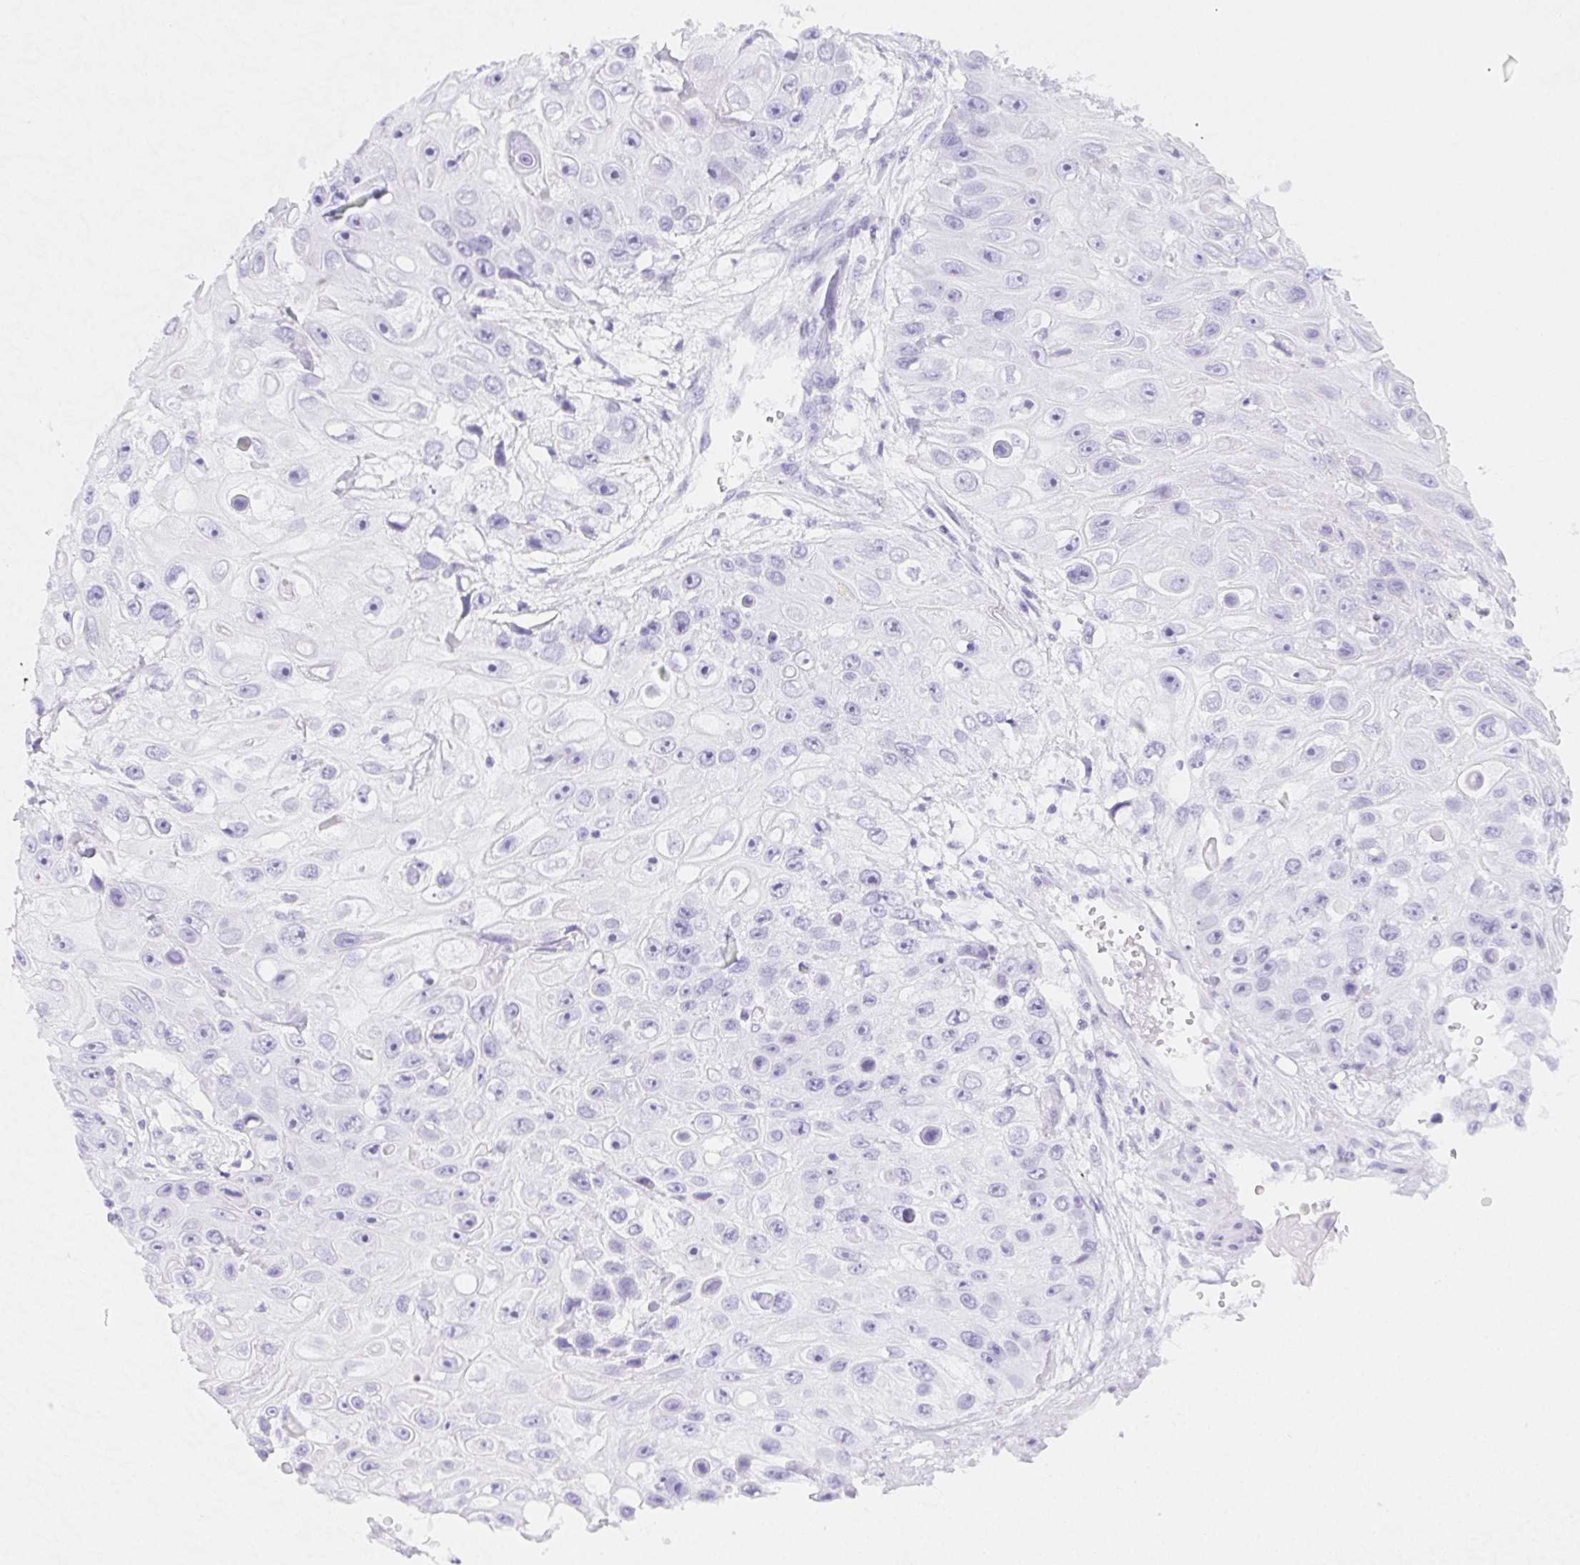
{"staining": {"intensity": "negative", "quantity": "none", "location": "none"}, "tissue": "skin cancer", "cell_type": "Tumor cells", "image_type": "cancer", "snomed": [{"axis": "morphology", "description": "Squamous cell carcinoma, NOS"}, {"axis": "topography", "description": "Skin"}], "caption": "Tumor cells are negative for protein expression in human skin cancer (squamous cell carcinoma). The staining is performed using DAB brown chromogen with nuclei counter-stained in using hematoxylin.", "gene": "ZBBX", "patient": {"sex": "male", "age": 82}}